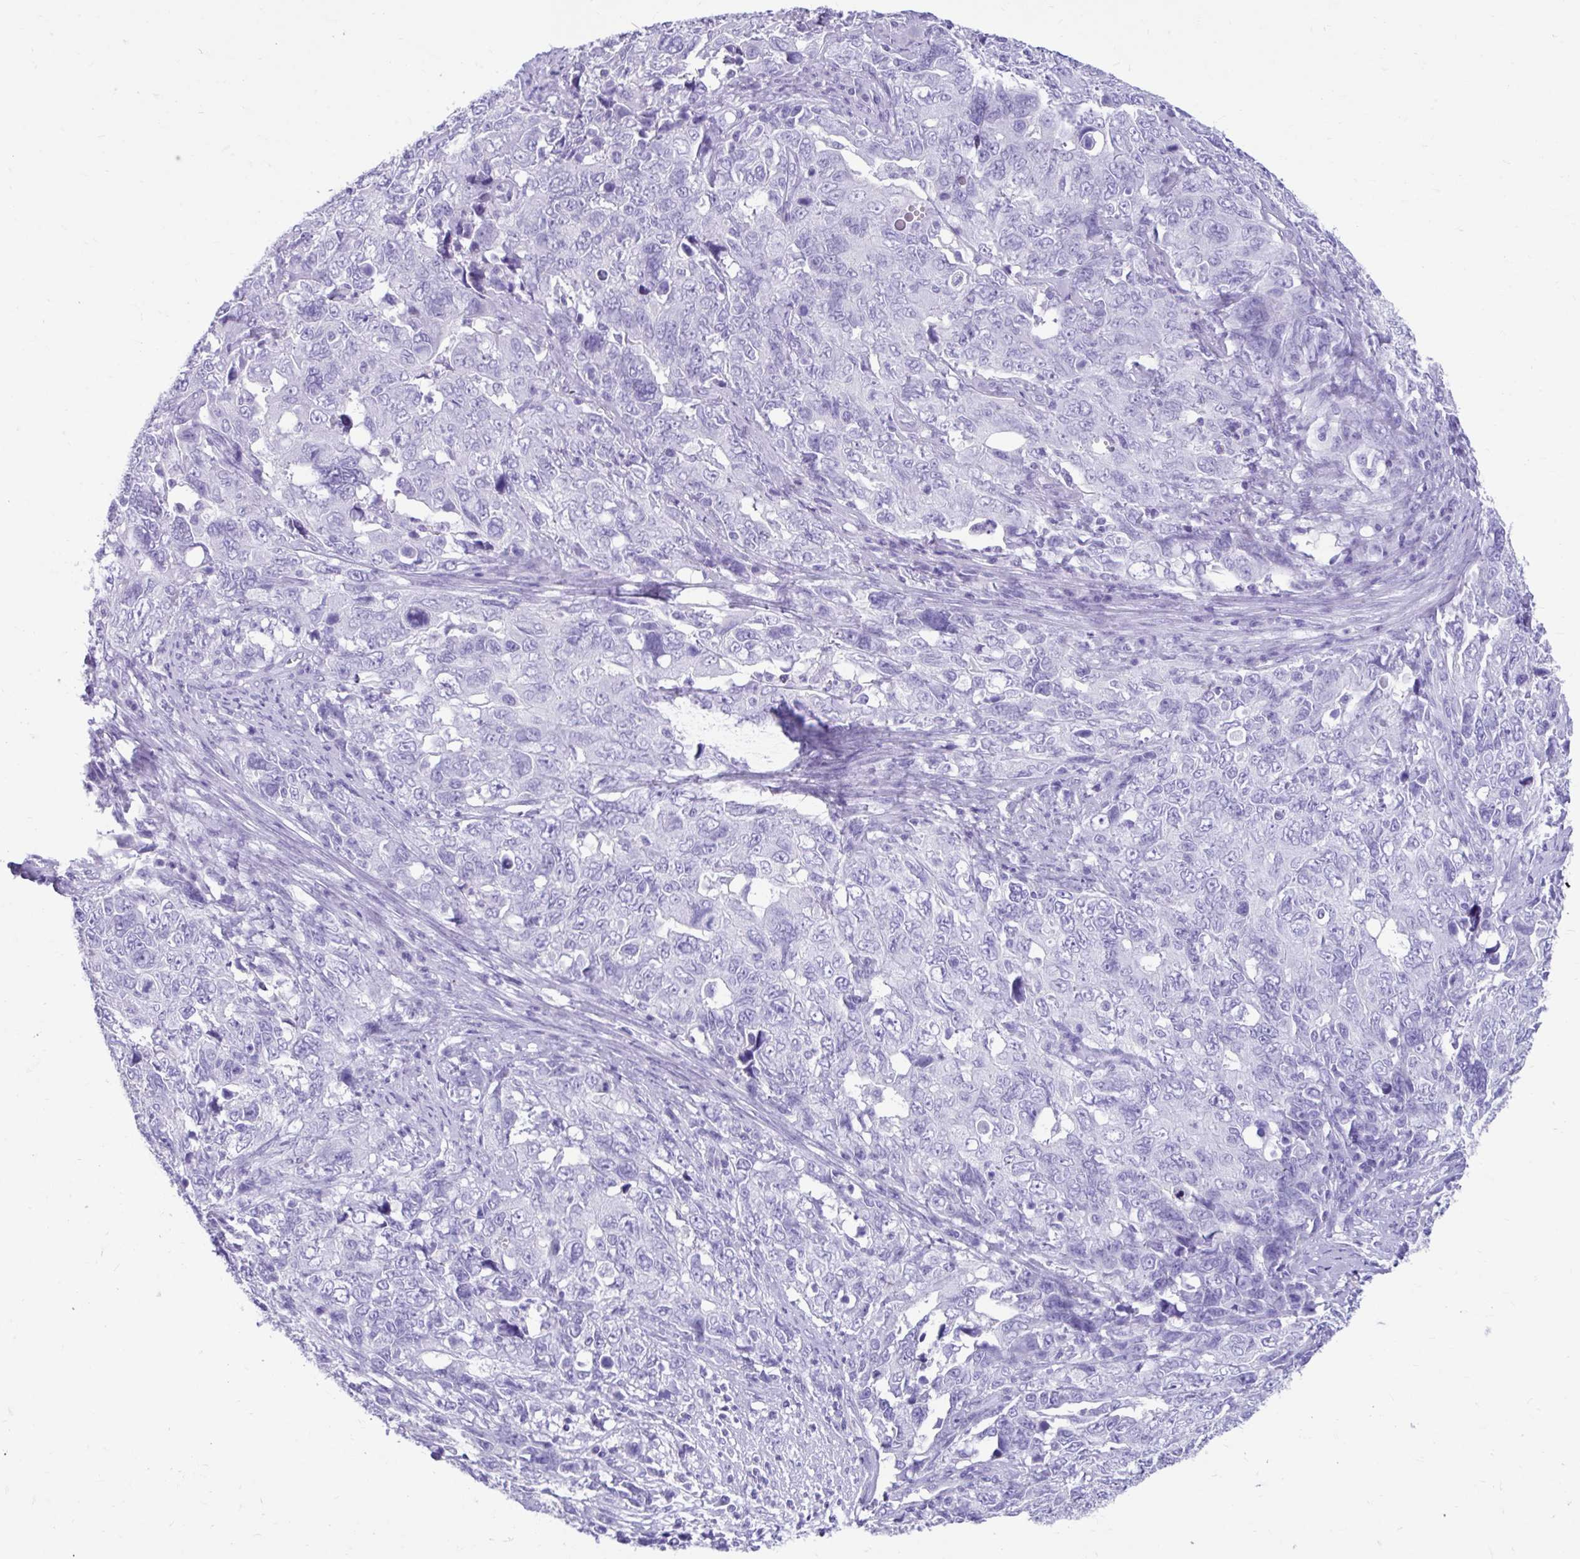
{"staining": {"intensity": "negative", "quantity": "none", "location": "none"}, "tissue": "cervical cancer", "cell_type": "Tumor cells", "image_type": "cancer", "snomed": [{"axis": "morphology", "description": "Adenocarcinoma, NOS"}, {"axis": "topography", "description": "Cervix"}], "caption": "Immunohistochemical staining of cervical cancer (adenocarcinoma) demonstrates no significant staining in tumor cells.", "gene": "SMIM9", "patient": {"sex": "female", "age": 63}}